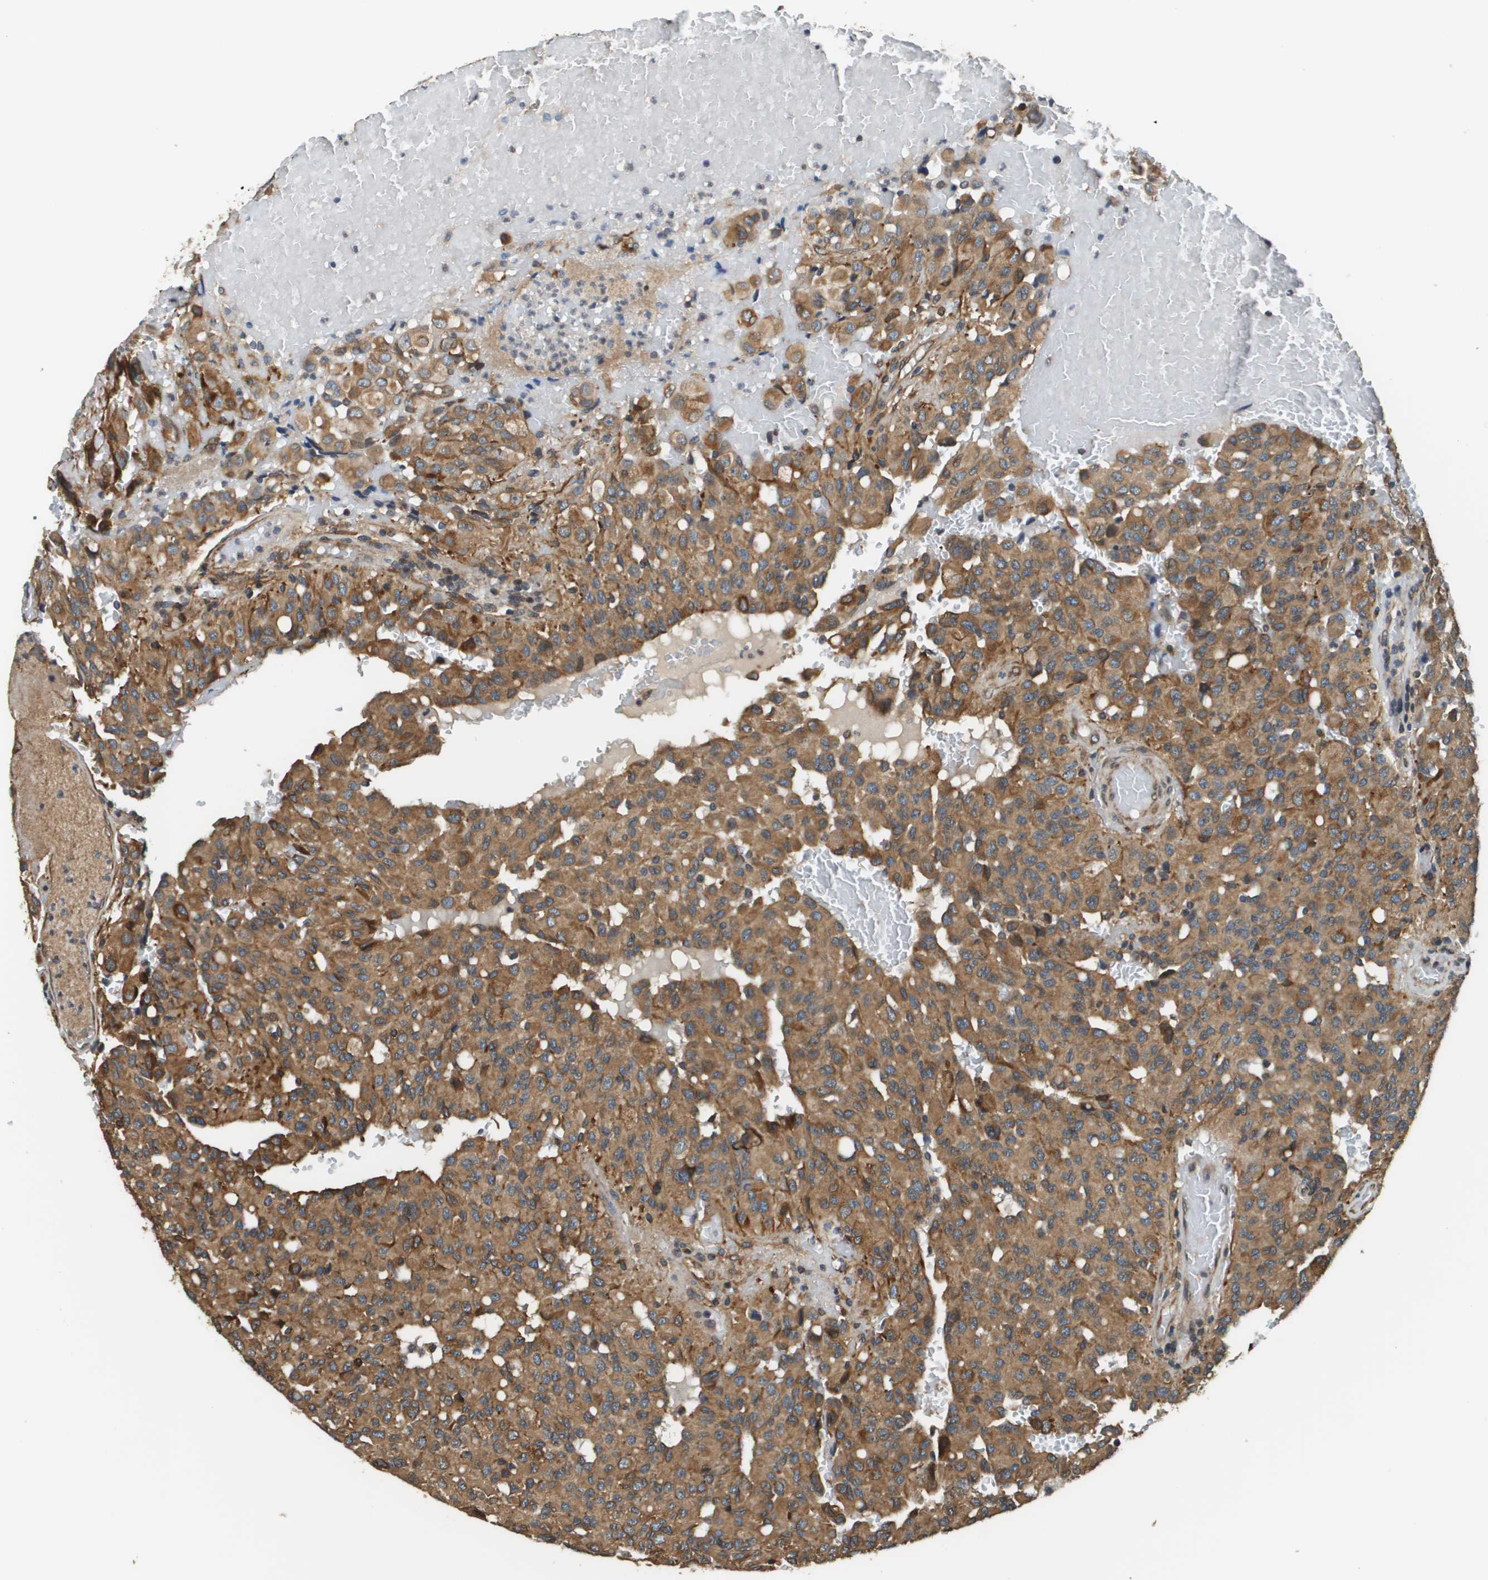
{"staining": {"intensity": "moderate", "quantity": ">75%", "location": "cytoplasmic/membranous"}, "tissue": "glioma", "cell_type": "Tumor cells", "image_type": "cancer", "snomed": [{"axis": "morphology", "description": "Glioma, malignant, High grade"}, {"axis": "topography", "description": "Brain"}], "caption": "Malignant glioma (high-grade) stained with a protein marker reveals moderate staining in tumor cells.", "gene": "SEC62", "patient": {"sex": "male", "age": 32}}